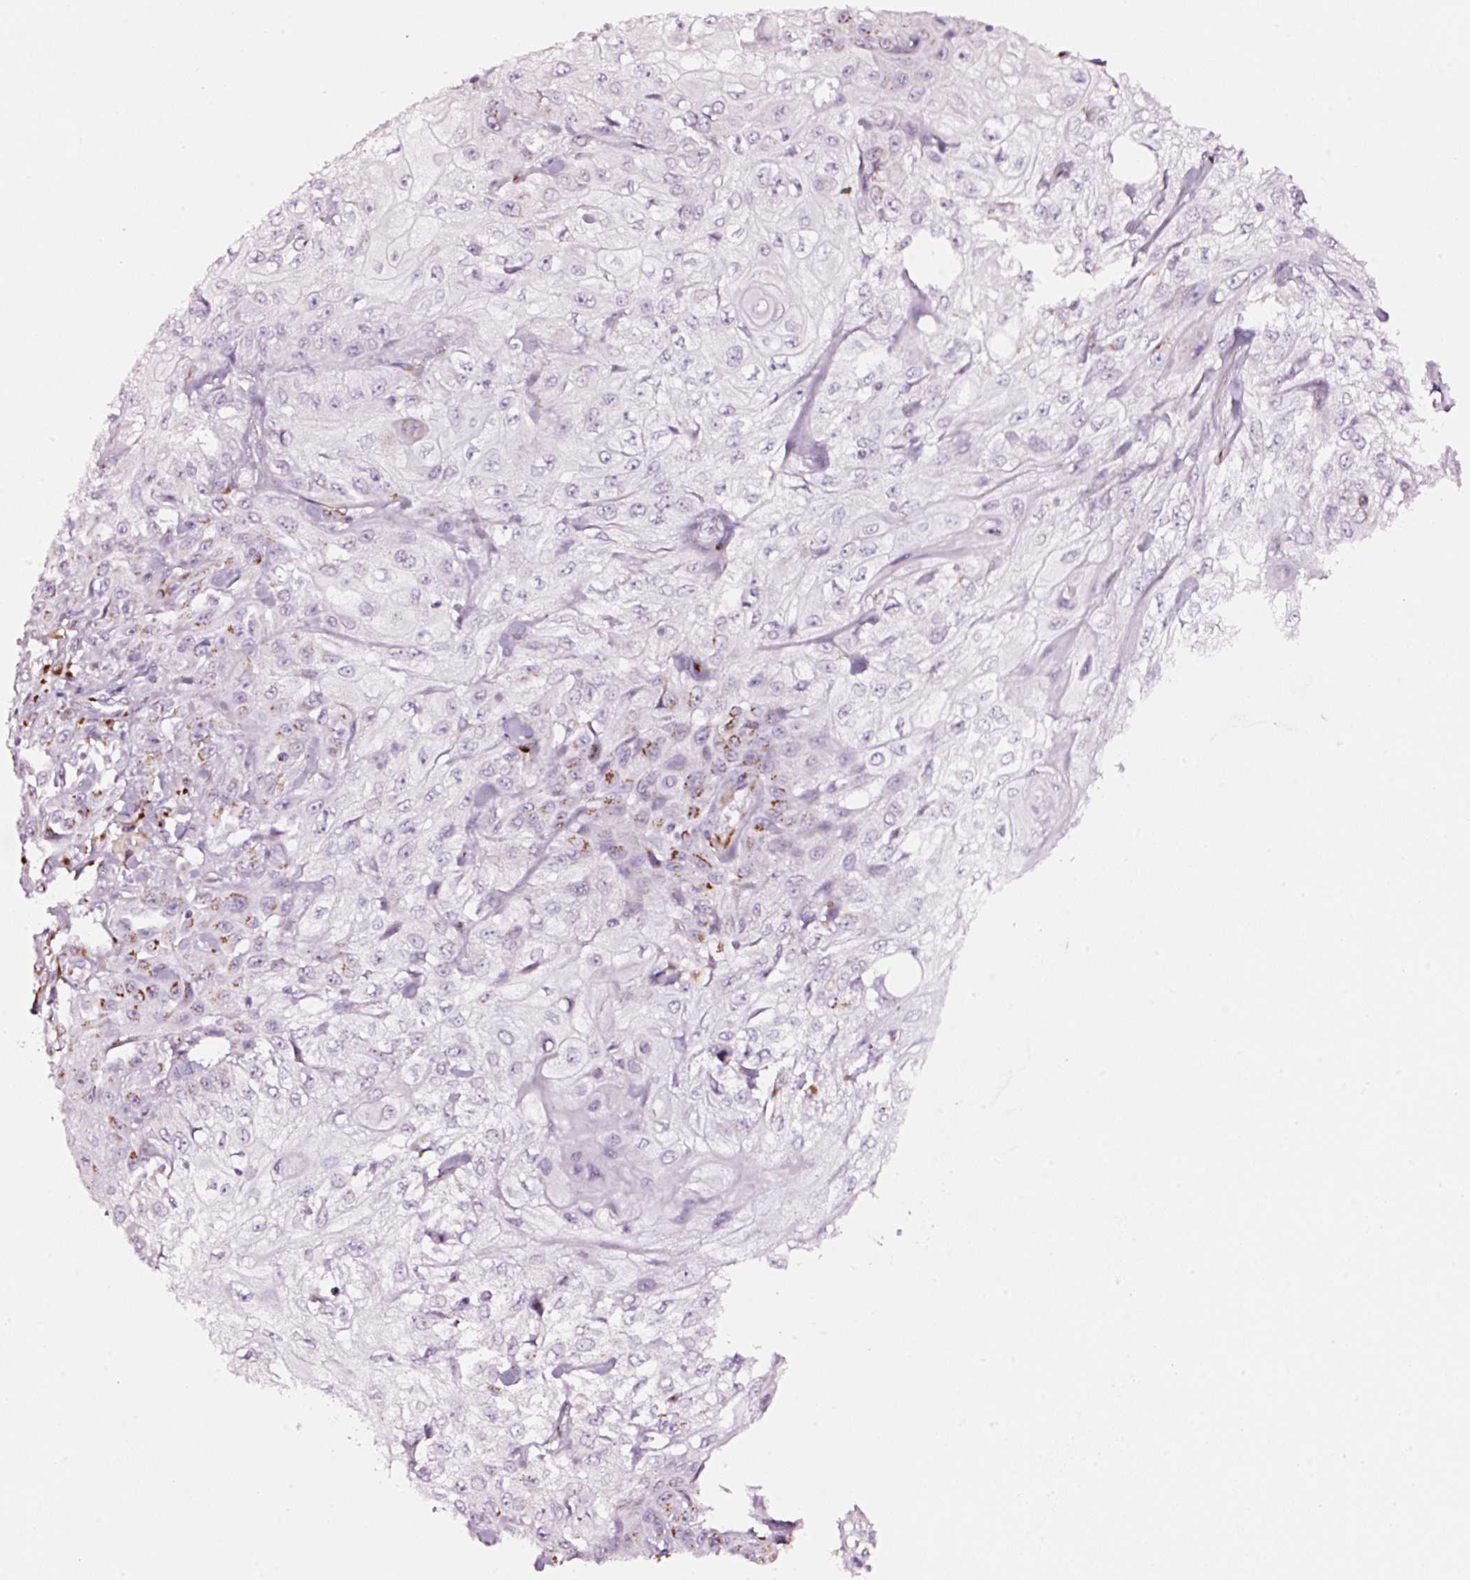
{"staining": {"intensity": "moderate", "quantity": "25%-75%", "location": "cytoplasmic/membranous"}, "tissue": "skin cancer", "cell_type": "Tumor cells", "image_type": "cancer", "snomed": [{"axis": "morphology", "description": "Squamous cell carcinoma, NOS"}, {"axis": "morphology", "description": "Squamous cell carcinoma, metastatic, NOS"}, {"axis": "topography", "description": "Skin"}, {"axis": "topography", "description": "Lymph node"}], "caption": "Tumor cells exhibit moderate cytoplasmic/membranous positivity in about 25%-75% of cells in skin cancer.", "gene": "SDF4", "patient": {"sex": "male", "age": 75}}